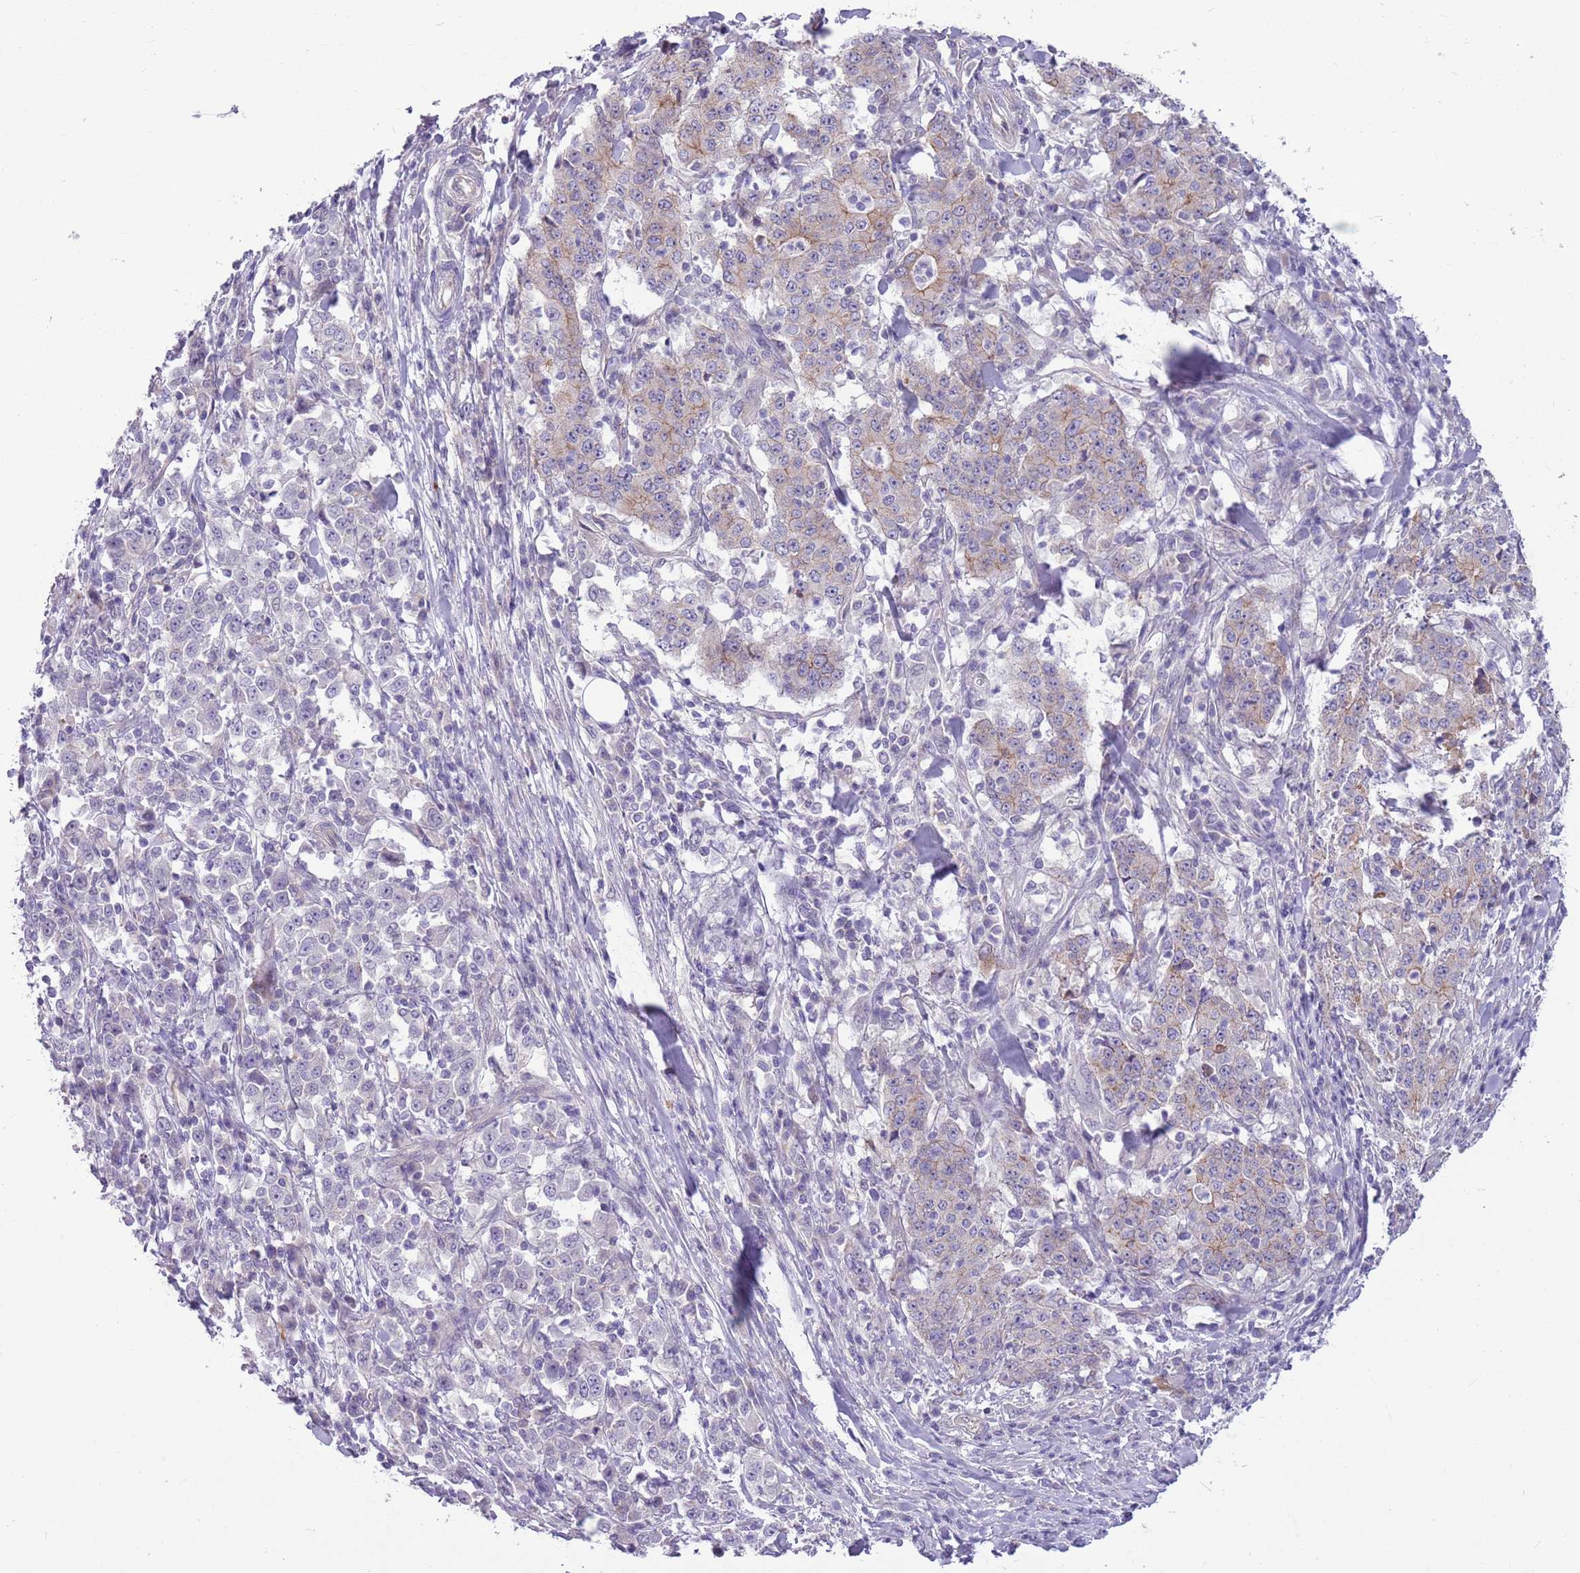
{"staining": {"intensity": "weak", "quantity": "<25%", "location": "cytoplasmic/membranous"}, "tissue": "stomach cancer", "cell_type": "Tumor cells", "image_type": "cancer", "snomed": [{"axis": "morphology", "description": "Normal tissue, NOS"}, {"axis": "morphology", "description": "Adenocarcinoma, NOS"}, {"axis": "topography", "description": "Stomach, upper"}, {"axis": "topography", "description": "Stomach"}], "caption": "Immunohistochemical staining of human stomach cancer (adenocarcinoma) displays no significant staining in tumor cells.", "gene": "PARP8", "patient": {"sex": "male", "age": 59}}